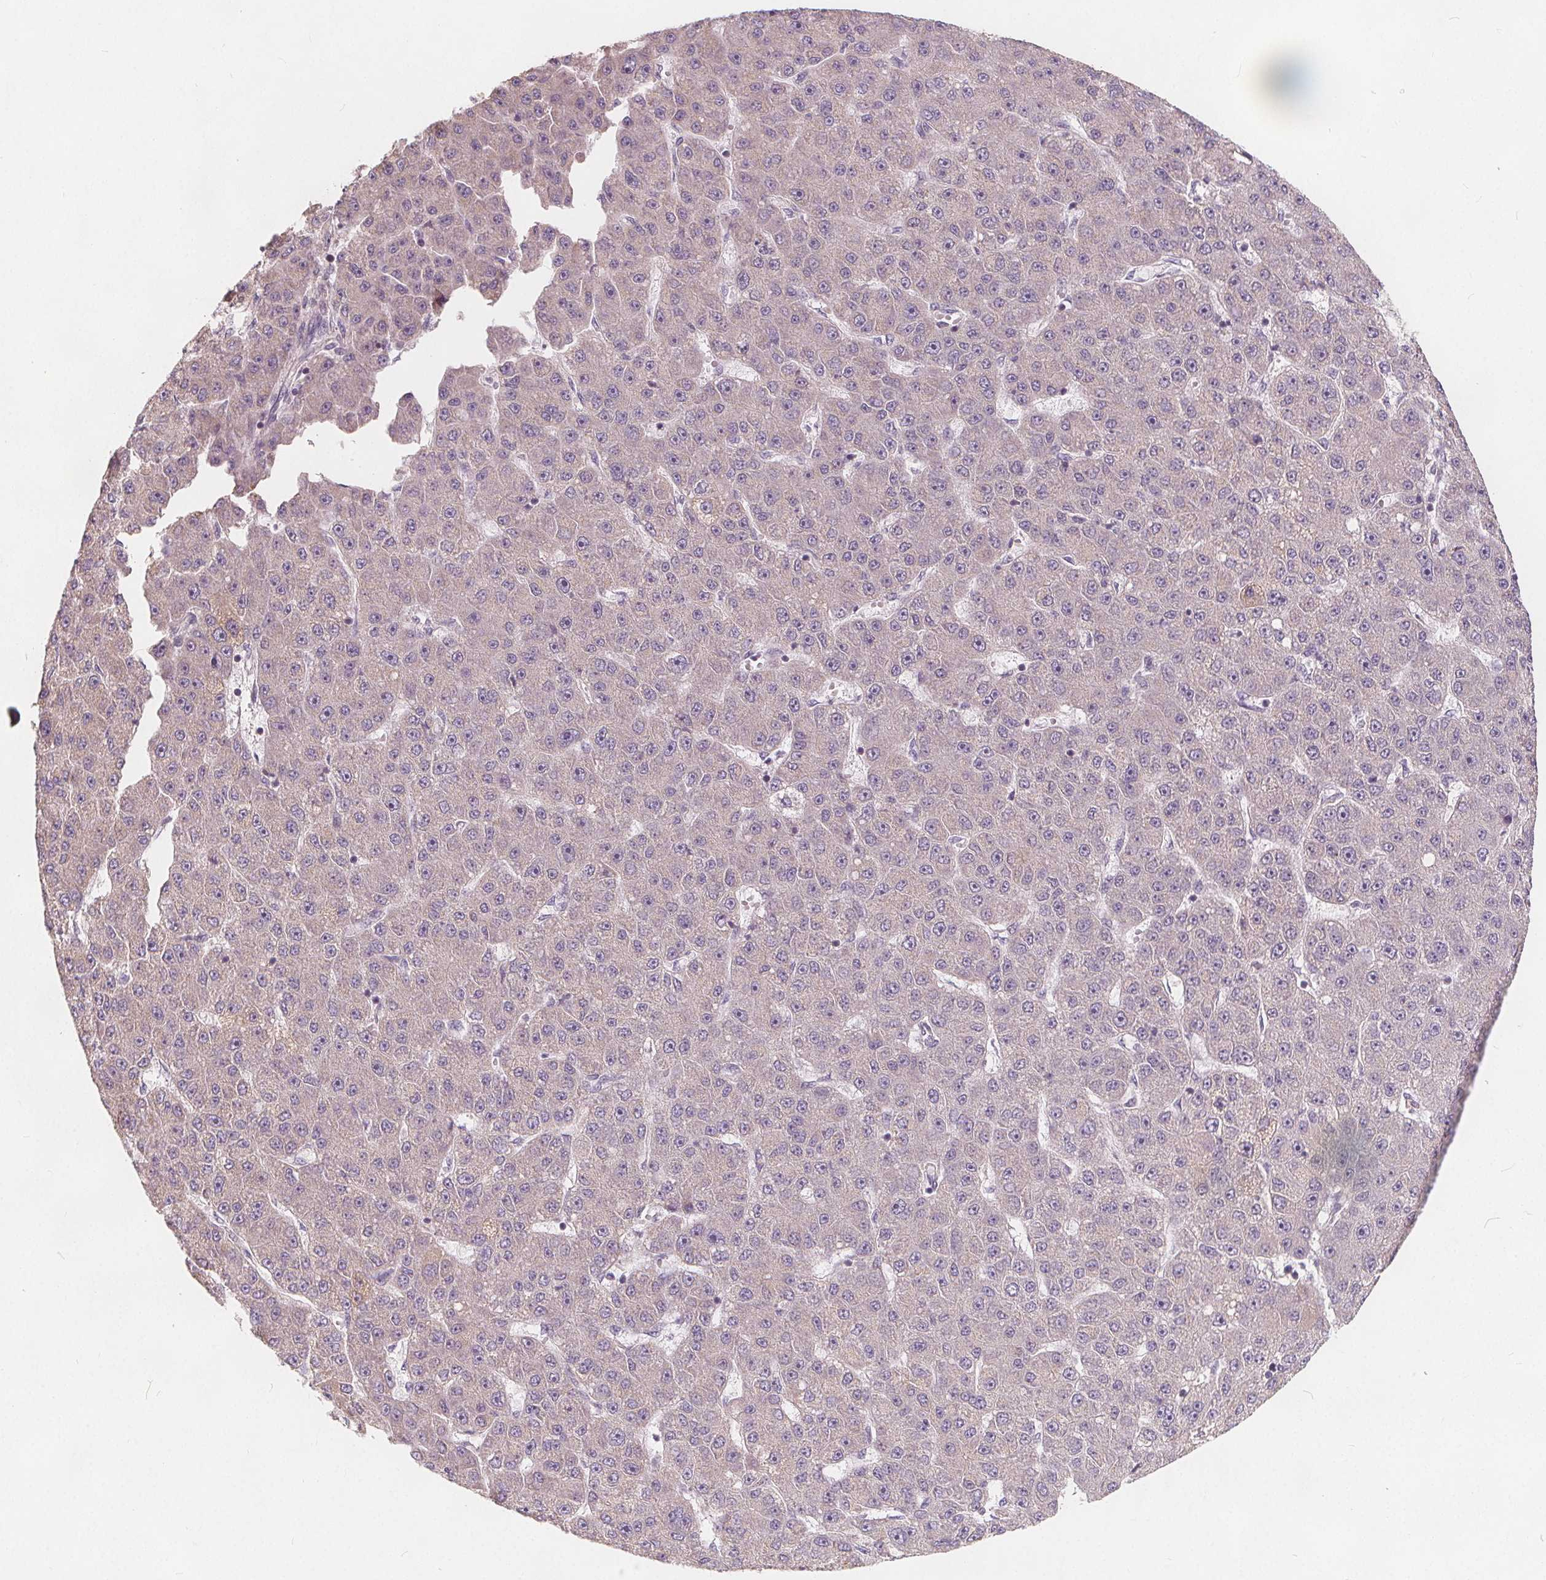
{"staining": {"intensity": "negative", "quantity": "none", "location": "none"}, "tissue": "liver cancer", "cell_type": "Tumor cells", "image_type": "cancer", "snomed": [{"axis": "morphology", "description": "Carcinoma, Hepatocellular, NOS"}, {"axis": "topography", "description": "Liver"}], "caption": "Immunohistochemistry (IHC) histopathology image of neoplastic tissue: human liver cancer stained with DAB (3,3'-diaminobenzidine) displays no significant protein positivity in tumor cells. Nuclei are stained in blue.", "gene": "DRC3", "patient": {"sex": "male", "age": 67}}